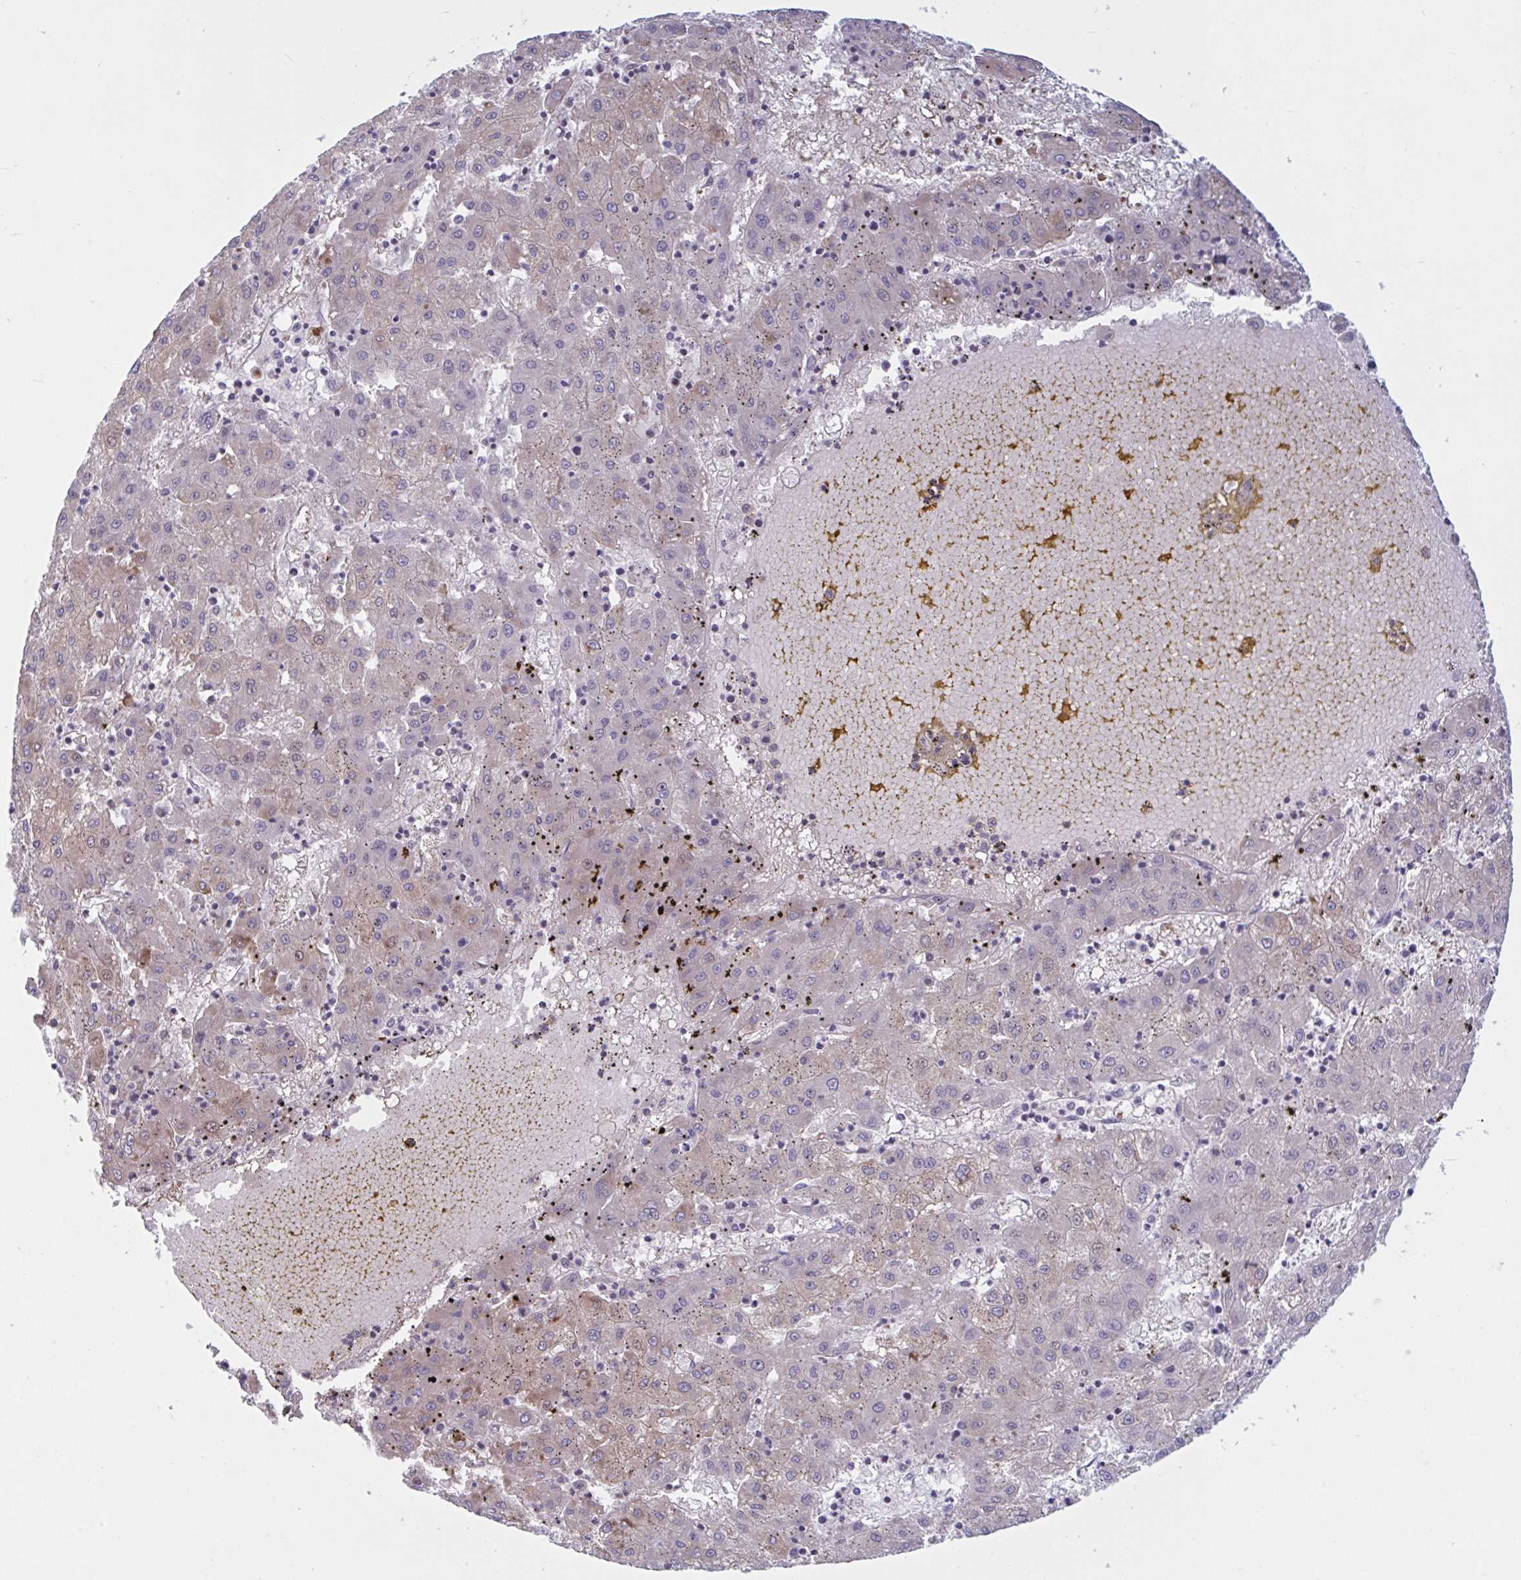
{"staining": {"intensity": "weak", "quantity": "<25%", "location": "cytoplasmic/membranous"}, "tissue": "liver cancer", "cell_type": "Tumor cells", "image_type": "cancer", "snomed": [{"axis": "morphology", "description": "Carcinoma, Hepatocellular, NOS"}, {"axis": "topography", "description": "Liver"}], "caption": "Immunohistochemical staining of human liver cancer (hepatocellular carcinoma) shows no significant staining in tumor cells.", "gene": "VWC2", "patient": {"sex": "male", "age": 72}}